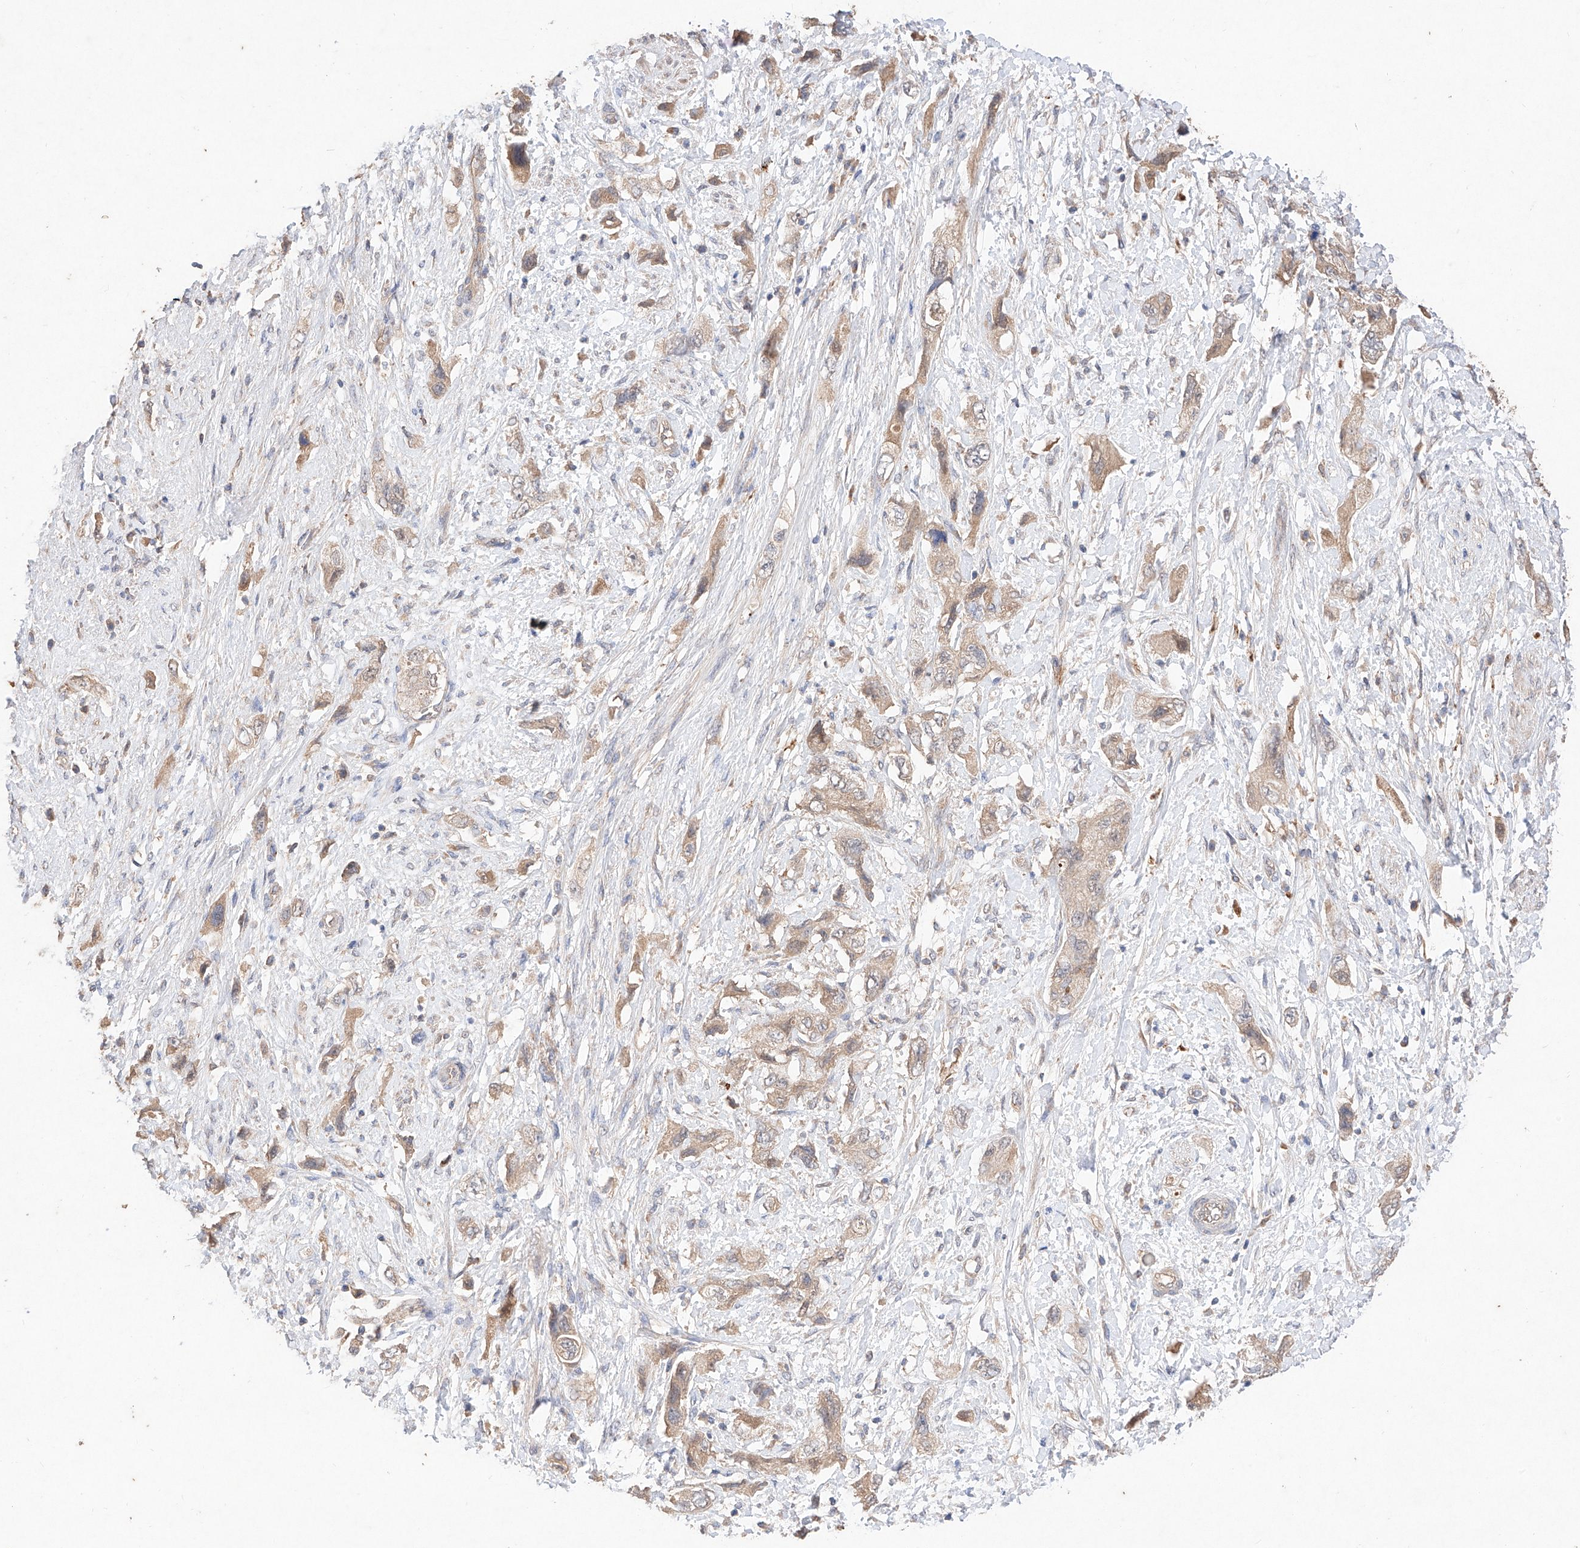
{"staining": {"intensity": "weak", "quantity": ">75%", "location": "cytoplasmic/membranous"}, "tissue": "pancreatic cancer", "cell_type": "Tumor cells", "image_type": "cancer", "snomed": [{"axis": "morphology", "description": "Adenocarcinoma, NOS"}, {"axis": "topography", "description": "Pancreas"}], "caption": "Pancreatic cancer (adenocarcinoma) tissue displays weak cytoplasmic/membranous positivity in approximately >75% of tumor cells, visualized by immunohistochemistry. The protein of interest is shown in brown color, while the nuclei are stained blue.", "gene": "C6orf62", "patient": {"sex": "female", "age": 73}}